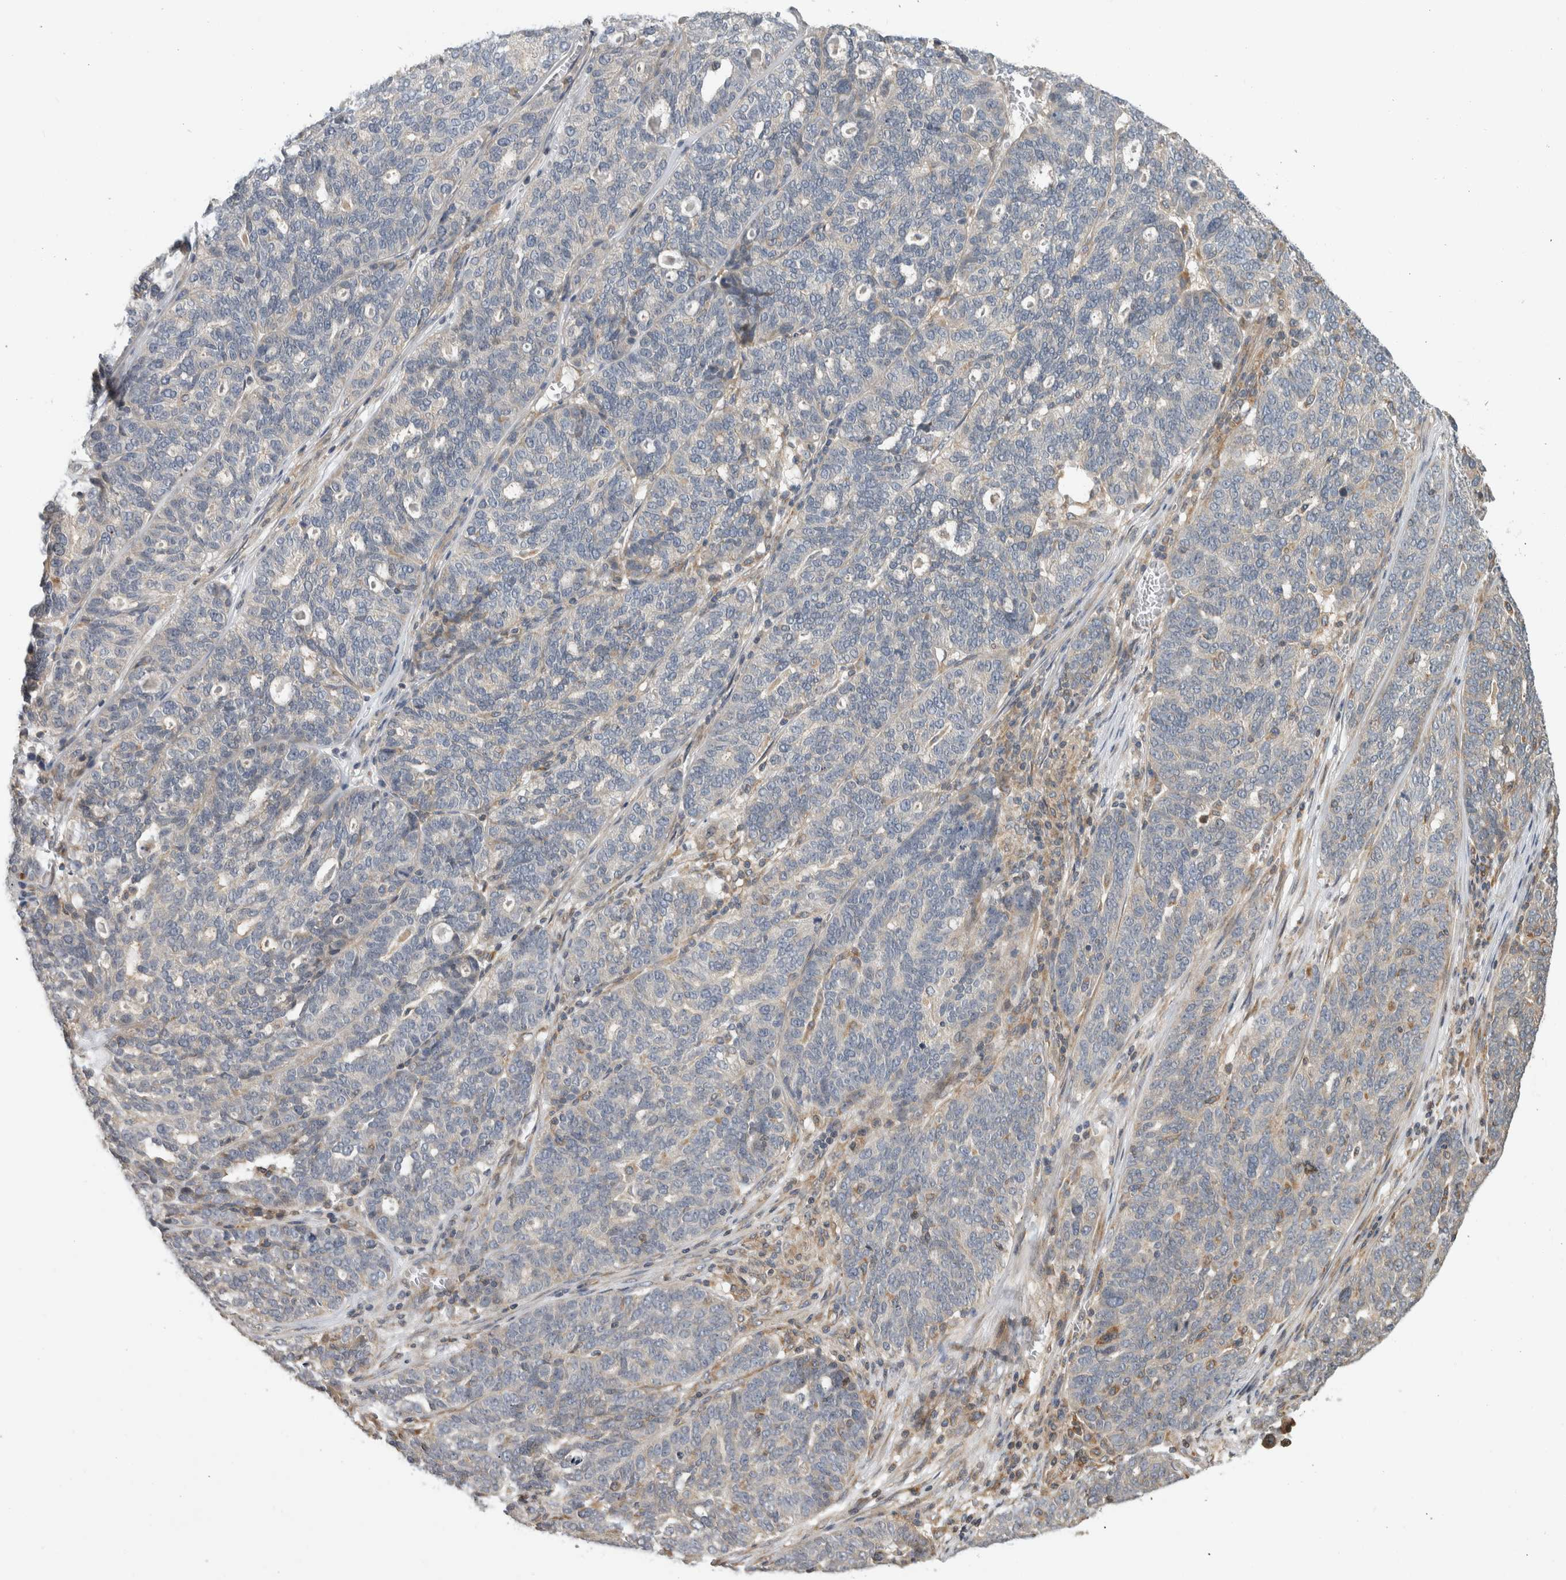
{"staining": {"intensity": "negative", "quantity": "none", "location": "none"}, "tissue": "ovarian cancer", "cell_type": "Tumor cells", "image_type": "cancer", "snomed": [{"axis": "morphology", "description": "Cystadenocarcinoma, serous, NOS"}, {"axis": "topography", "description": "Ovary"}], "caption": "A micrograph of ovarian serous cystadenocarcinoma stained for a protein displays no brown staining in tumor cells.", "gene": "PARP6", "patient": {"sex": "female", "age": 59}}